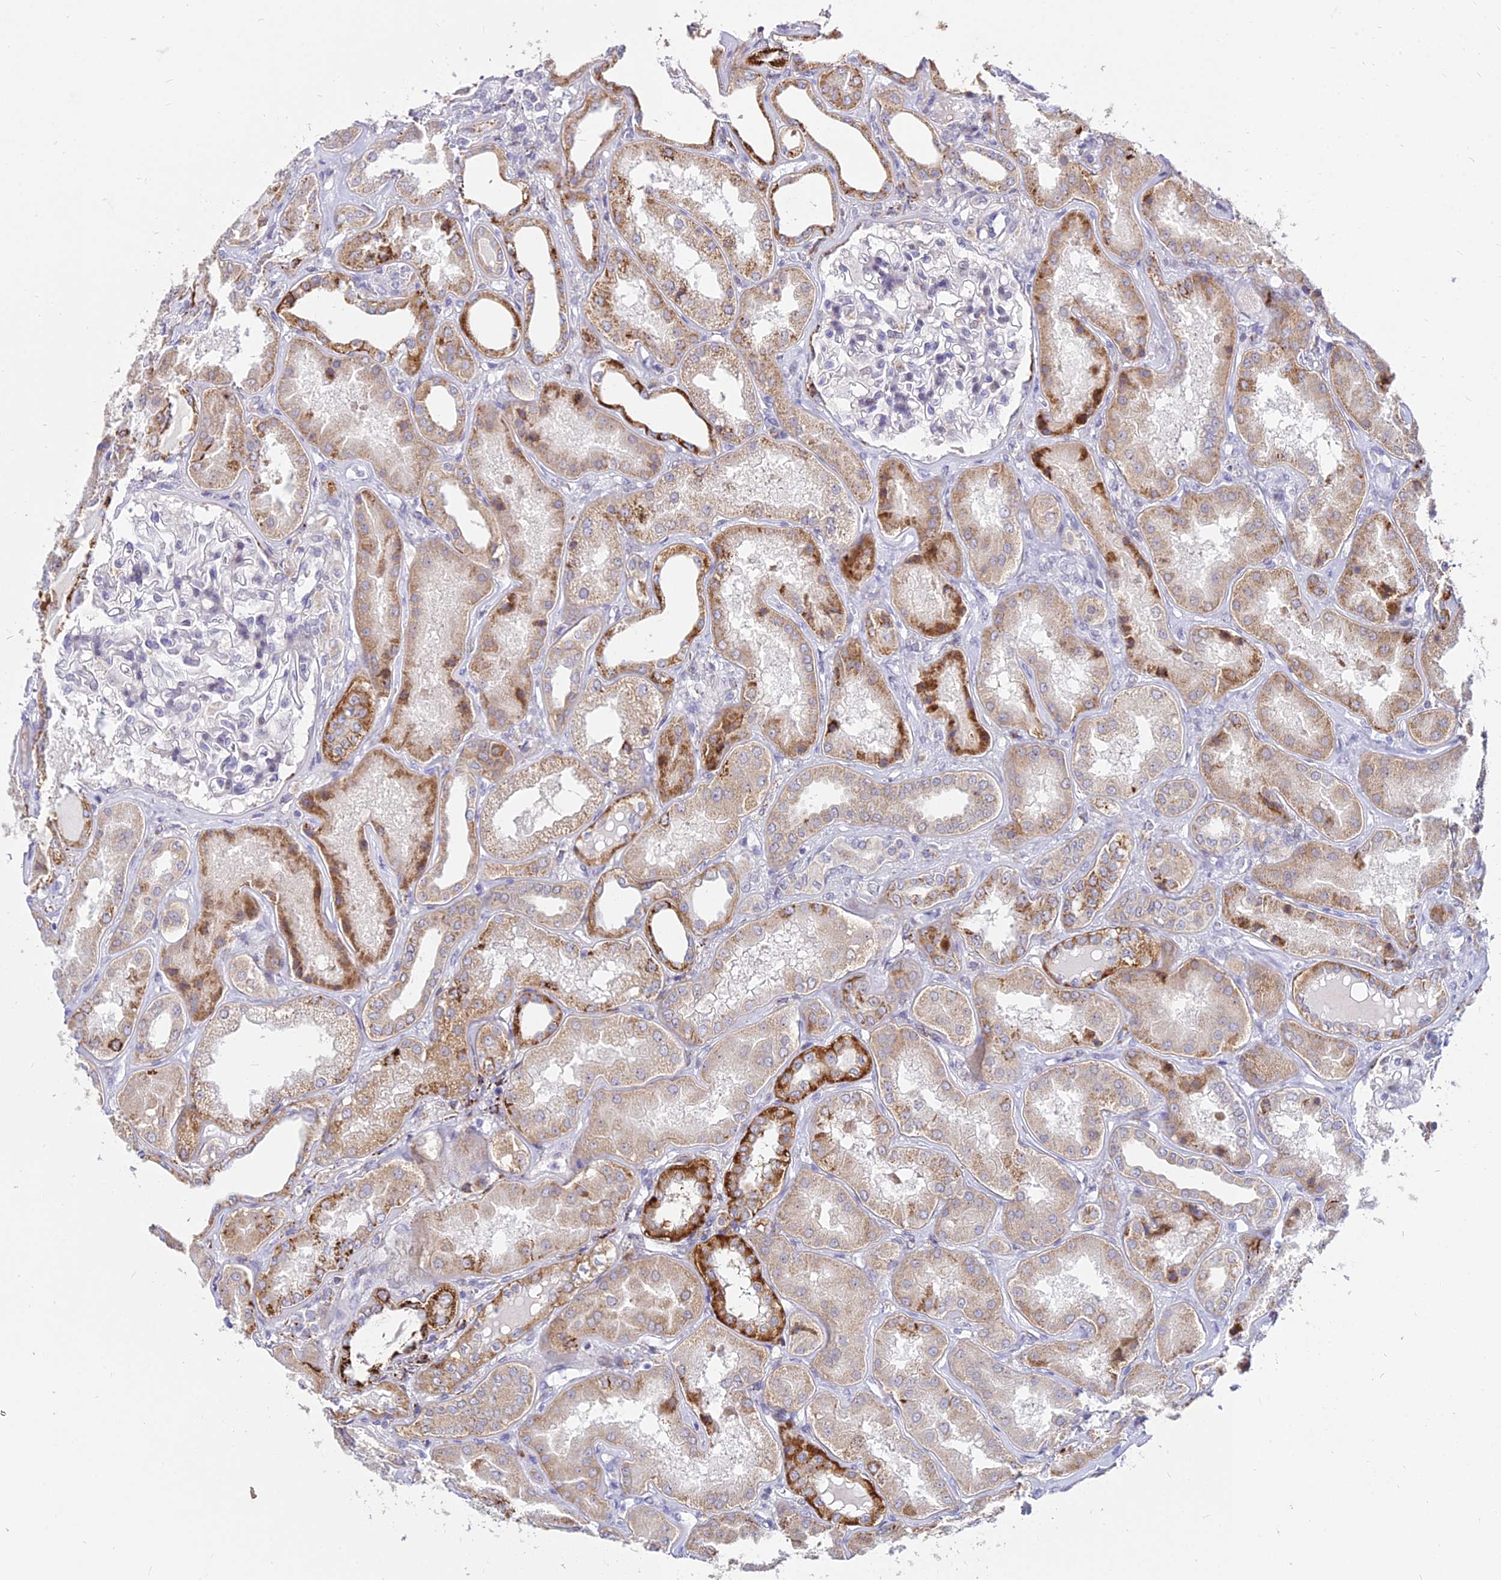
{"staining": {"intensity": "weak", "quantity": "<25%", "location": "nuclear"}, "tissue": "kidney", "cell_type": "Cells in glomeruli", "image_type": "normal", "snomed": [{"axis": "morphology", "description": "Normal tissue, NOS"}, {"axis": "topography", "description": "Kidney"}], "caption": "High magnification brightfield microscopy of normal kidney stained with DAB (brown) and counterstained with hematoxylin (blue): cells in glomeruli show no significant staining.", "gene": "C6orf163", "patient": {"sex": "female", "age": 56}}